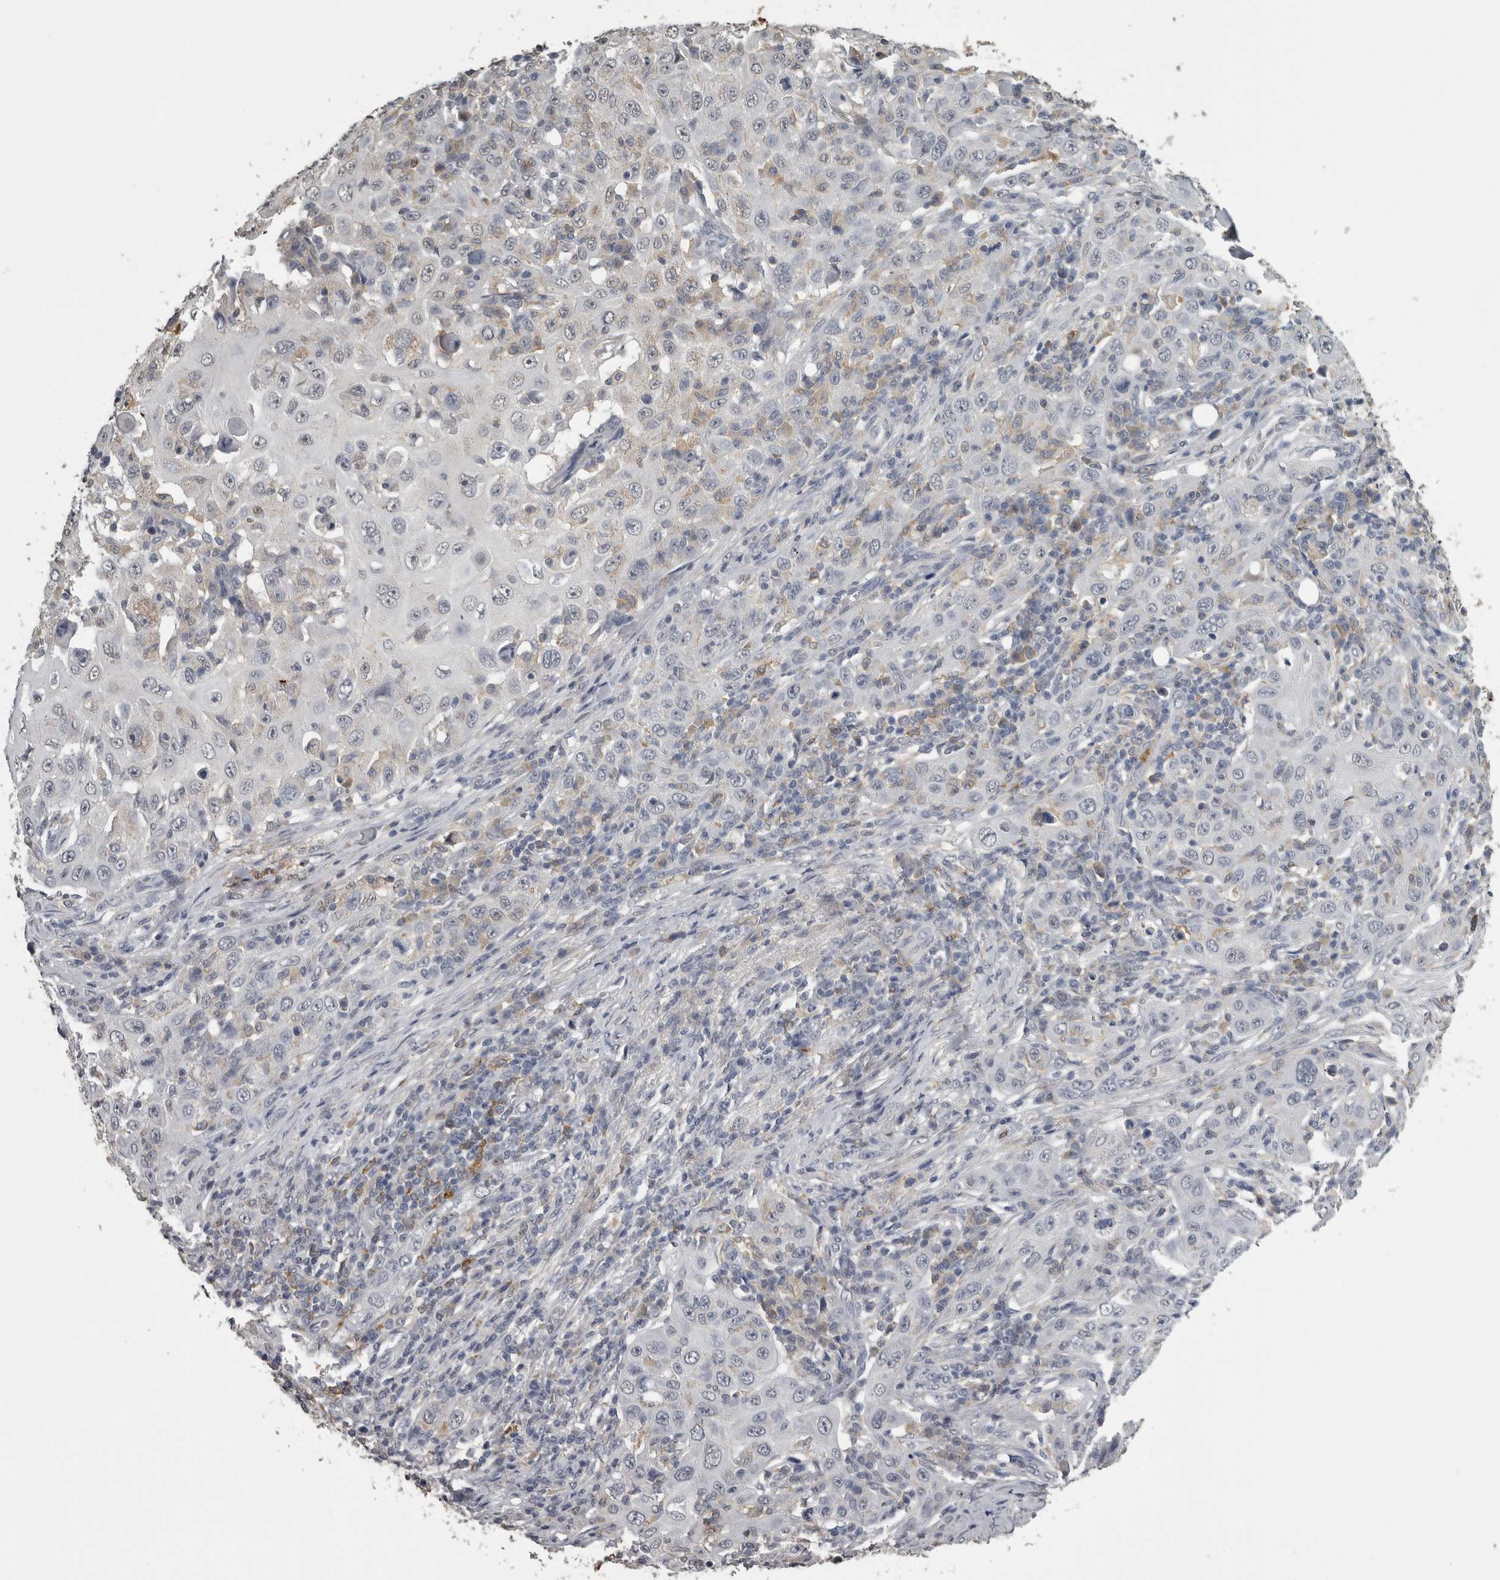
{"staining": {"intensity": "negative", "quantity": "none", "location": "none"}, "tissue": "skin cancer", "cell_type": "Tumor cells", "image_type": "cancer", "snomed": [{"axis": "morphology", "description": "Squamous cell carcinoma, NOS"}, {"axis": "topography", "description": "Skin"}], "caption": "Tumor cells show no significant staining in skin squamous cell carcinoma. (Stains: DAB (3,3'-diaminobenzidine) immunohistochemistry (IHC) with hematoxylin counter stain, Microscopy: brightfield microscopy at high magnification).", "gene": "PIK3AP1", "patient": {"sex": "female", "age": 88}}